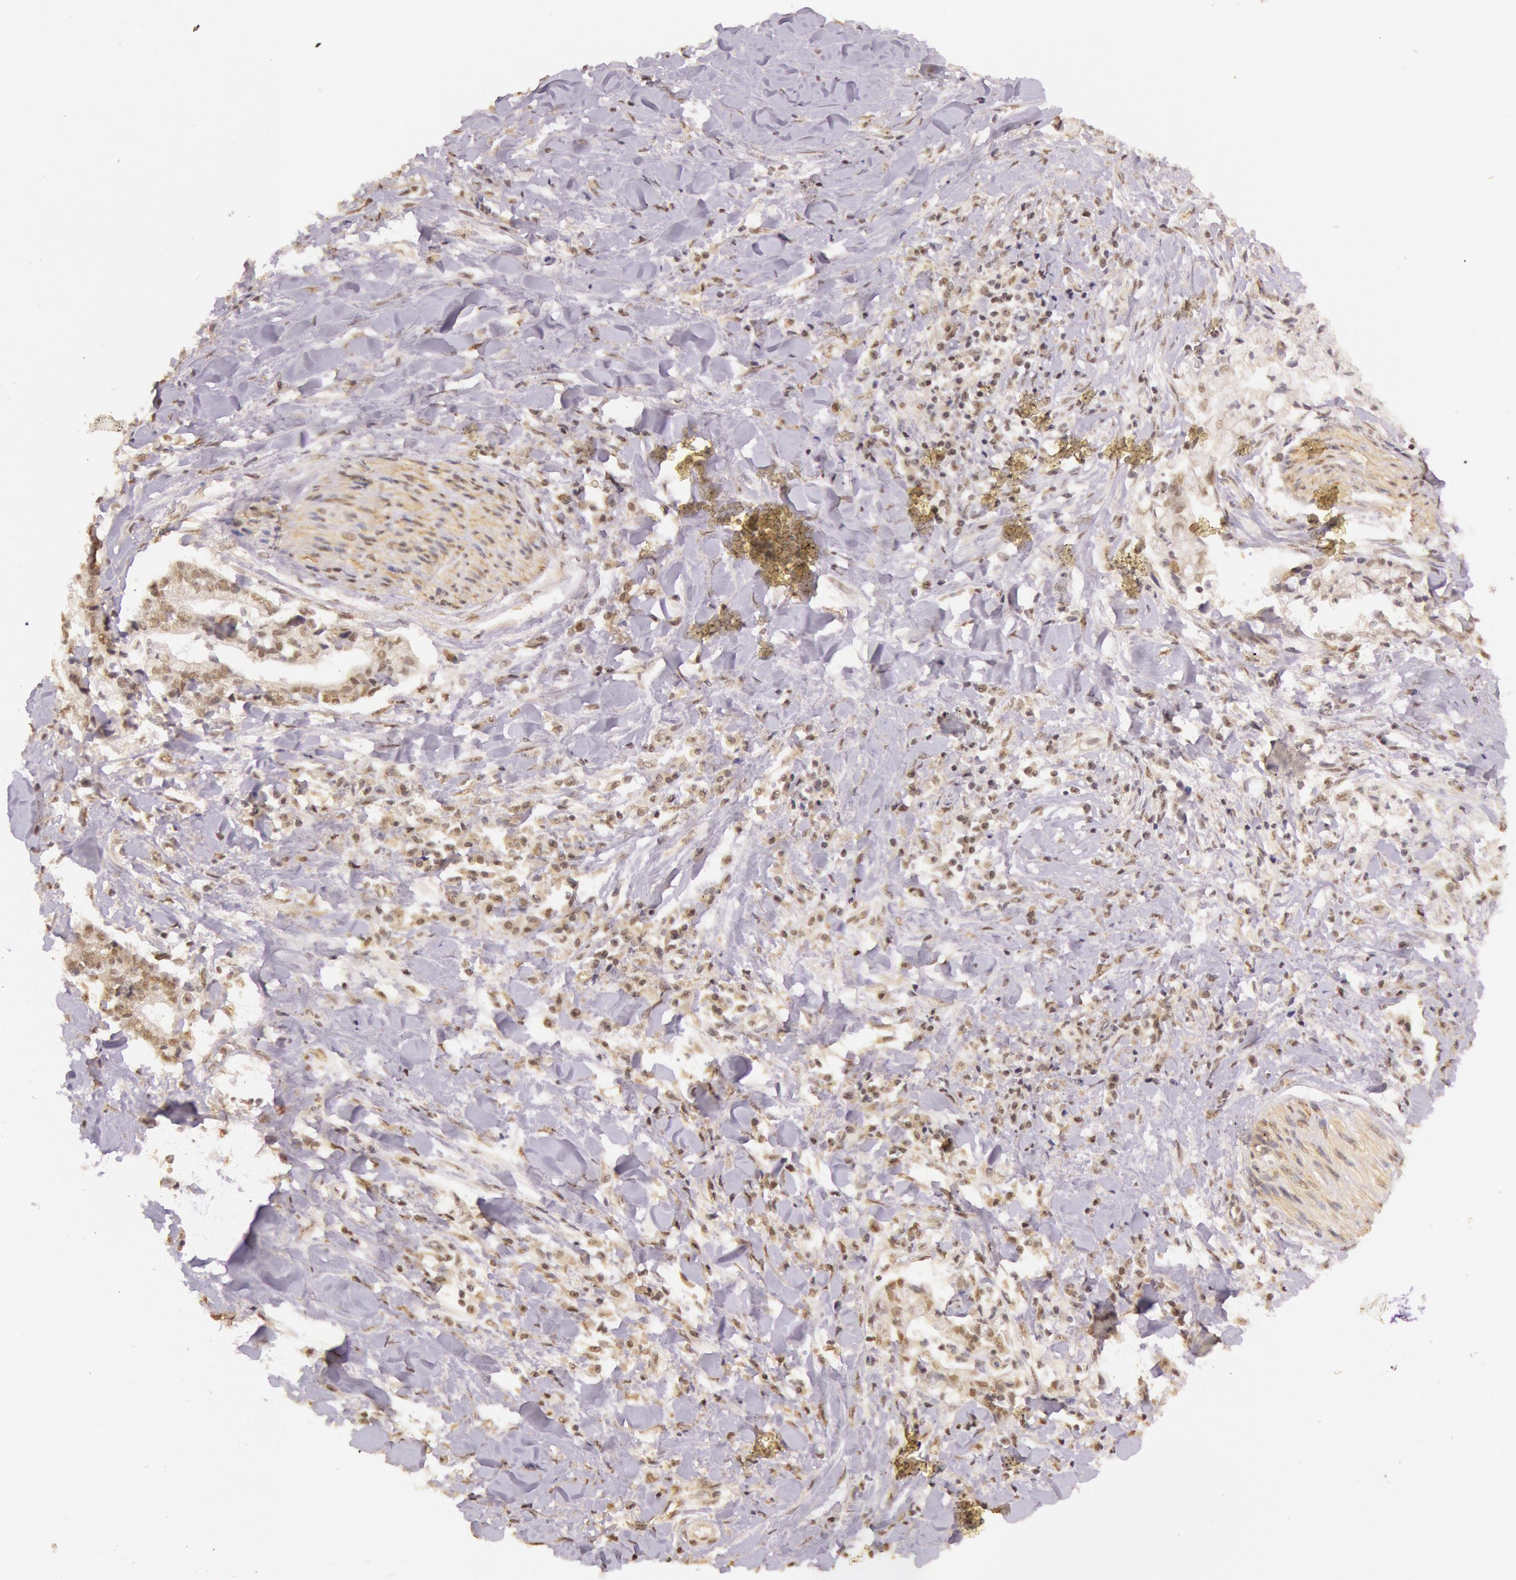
{"staining": {"intensity": "weak", "quantity": "25%-75%", "location": "nuclear"}, "tissue": "liver cancer", "cell_type": "Tumor cells", "image_type": "cancer", "snomed": [{"axis": "morphology", "description": "Cholangiocarcinoma"}, {"axis": "topography", "description": "Liver"}], "caption": "An immunohistochemistry (IHC) micrograph of tumor tissue is shown. Protein staining in brown shows weak nuclear positivity in liver cancer (cholangiocarcinoma) within tumor cells. (Stains: DAB (3,3'-diaminobenzidine) in brown, nuclei in blue, Microscopy: brightfield microscopy at high magnification).", "gene": "RTL10", "patient": {"sex": "male", "age": 57}}